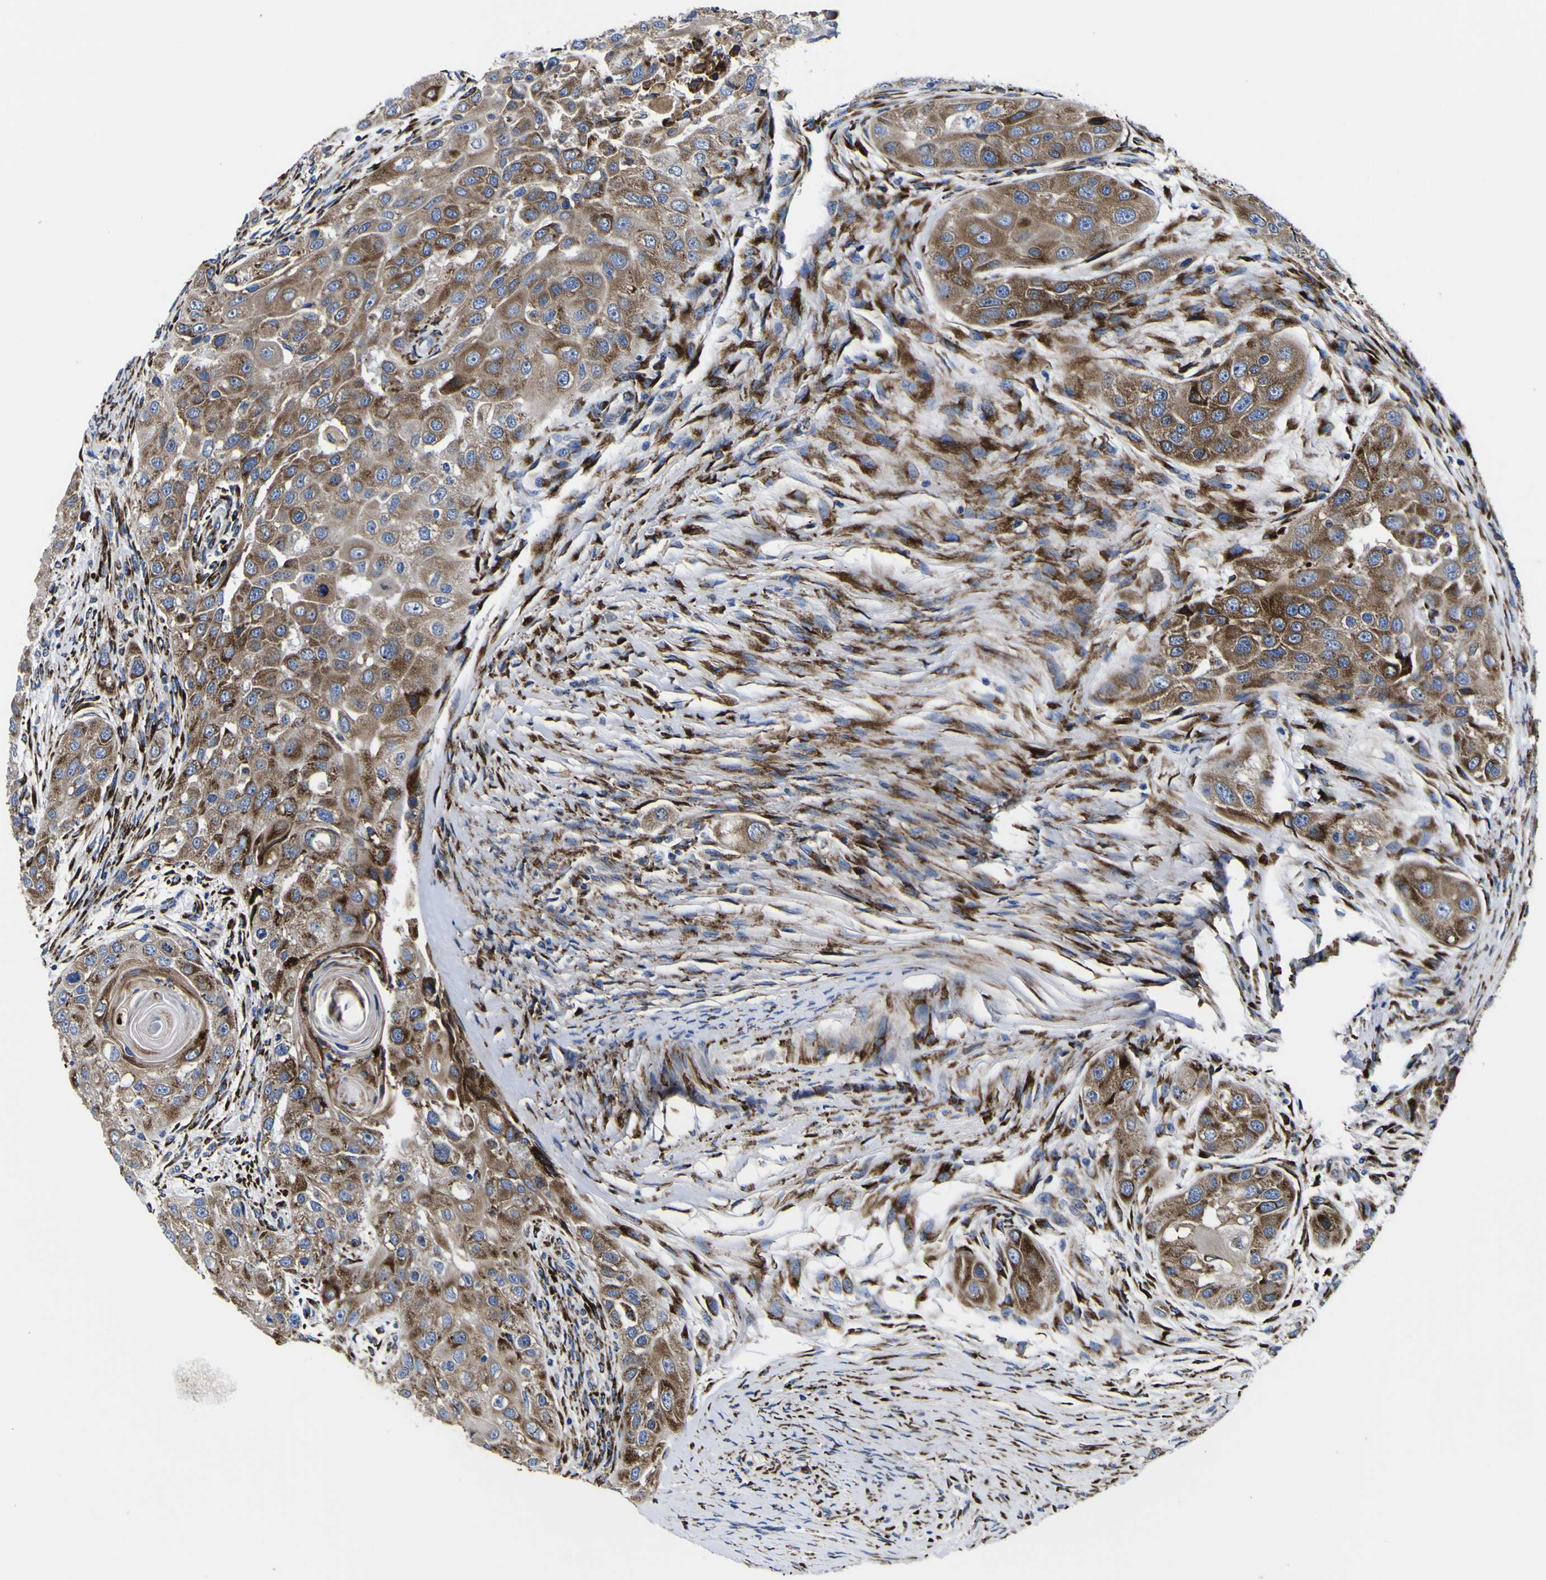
{"staining": {"intensity": "moderate", "quantity": ">75%", "location": "cytoplasmic/membranous"}, "tissue": "head and neck cancer", "cell_type": "Tumor cells", "image_type": "cancer", "snomed": [{"axis": "morphology", "description": "Normal tissue, NOS"}, {"axis": "morphology", "description": "Squamous cell carcinoma, NOS"}, {"axis": "topography", "description": "Skeletal muscle"}, {"axis": "topography", "description": "Head-Neck"}], "caption": "IHC (DAB) staining of human squamous cell carcinoma (head and neck) exhibits moderate cytoplasmic/membranous protein positivity in about >75% of tumor cells.", "gene": "SCD", "patient": {"sex": "male", "age": 51}}